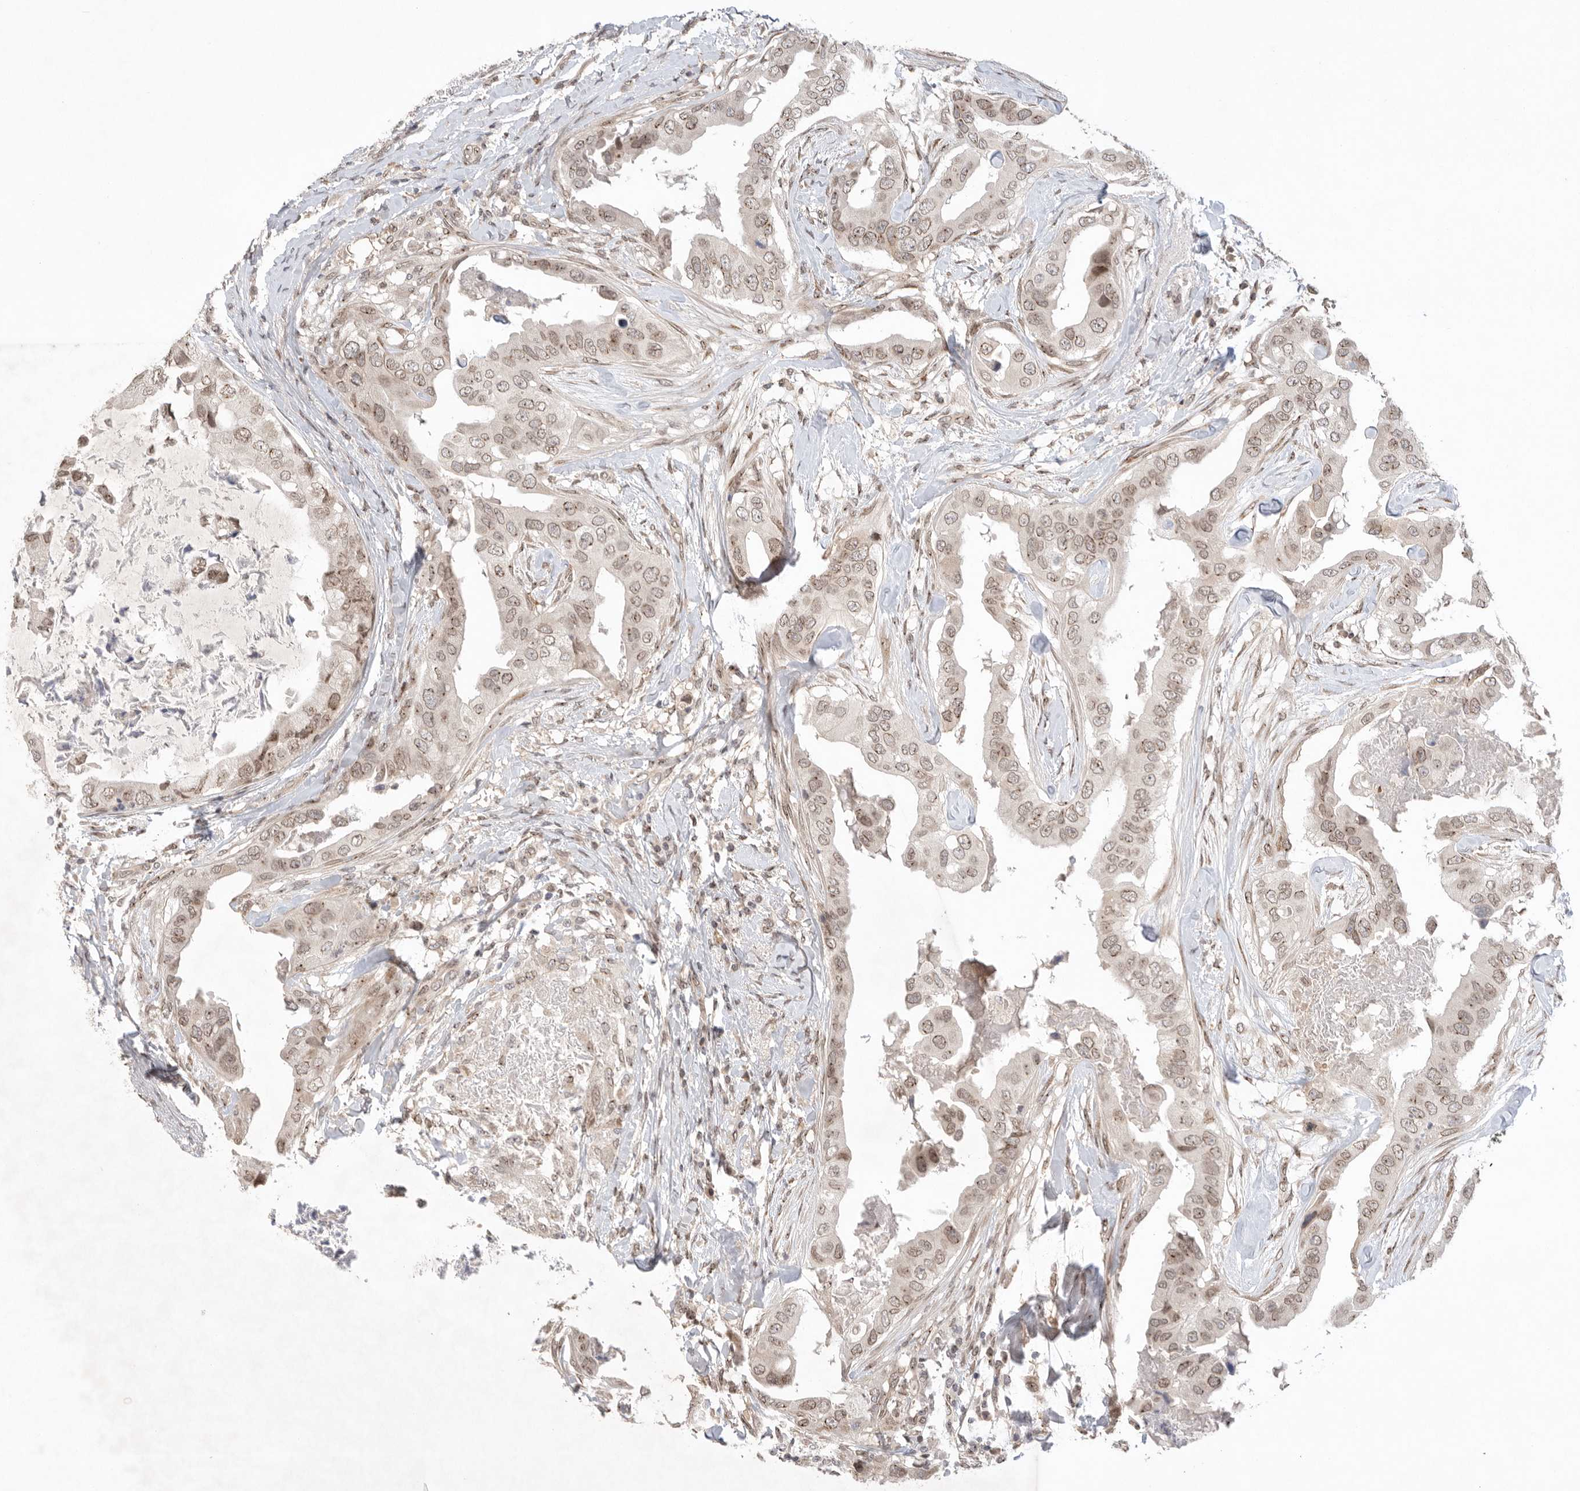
{"staining": {"intensity": "moderate", "quantity": ">75%", "location": "nuclear"}, "tissue": "breast cancer", "cell_type": "Tumor cells", "image_type": "cancer", "snomed": [{"axis": "morphology", "description": "Duct carcinoma"}, {"axis": "topography", "description": "Breast"}], "caption": "Immunohistochemistry staining of breast cancer, which exhibits medium levels of moderate nuclear staining in about >75% of tumor cells indicating moderate nuclear protein positivity. The staining was performed using DAB (brown) for protein detection and nuclei were counterstained in hematoxylin (blue).", "gene": "LEMD3", "patient": {"sex": "female", "age": 40}}